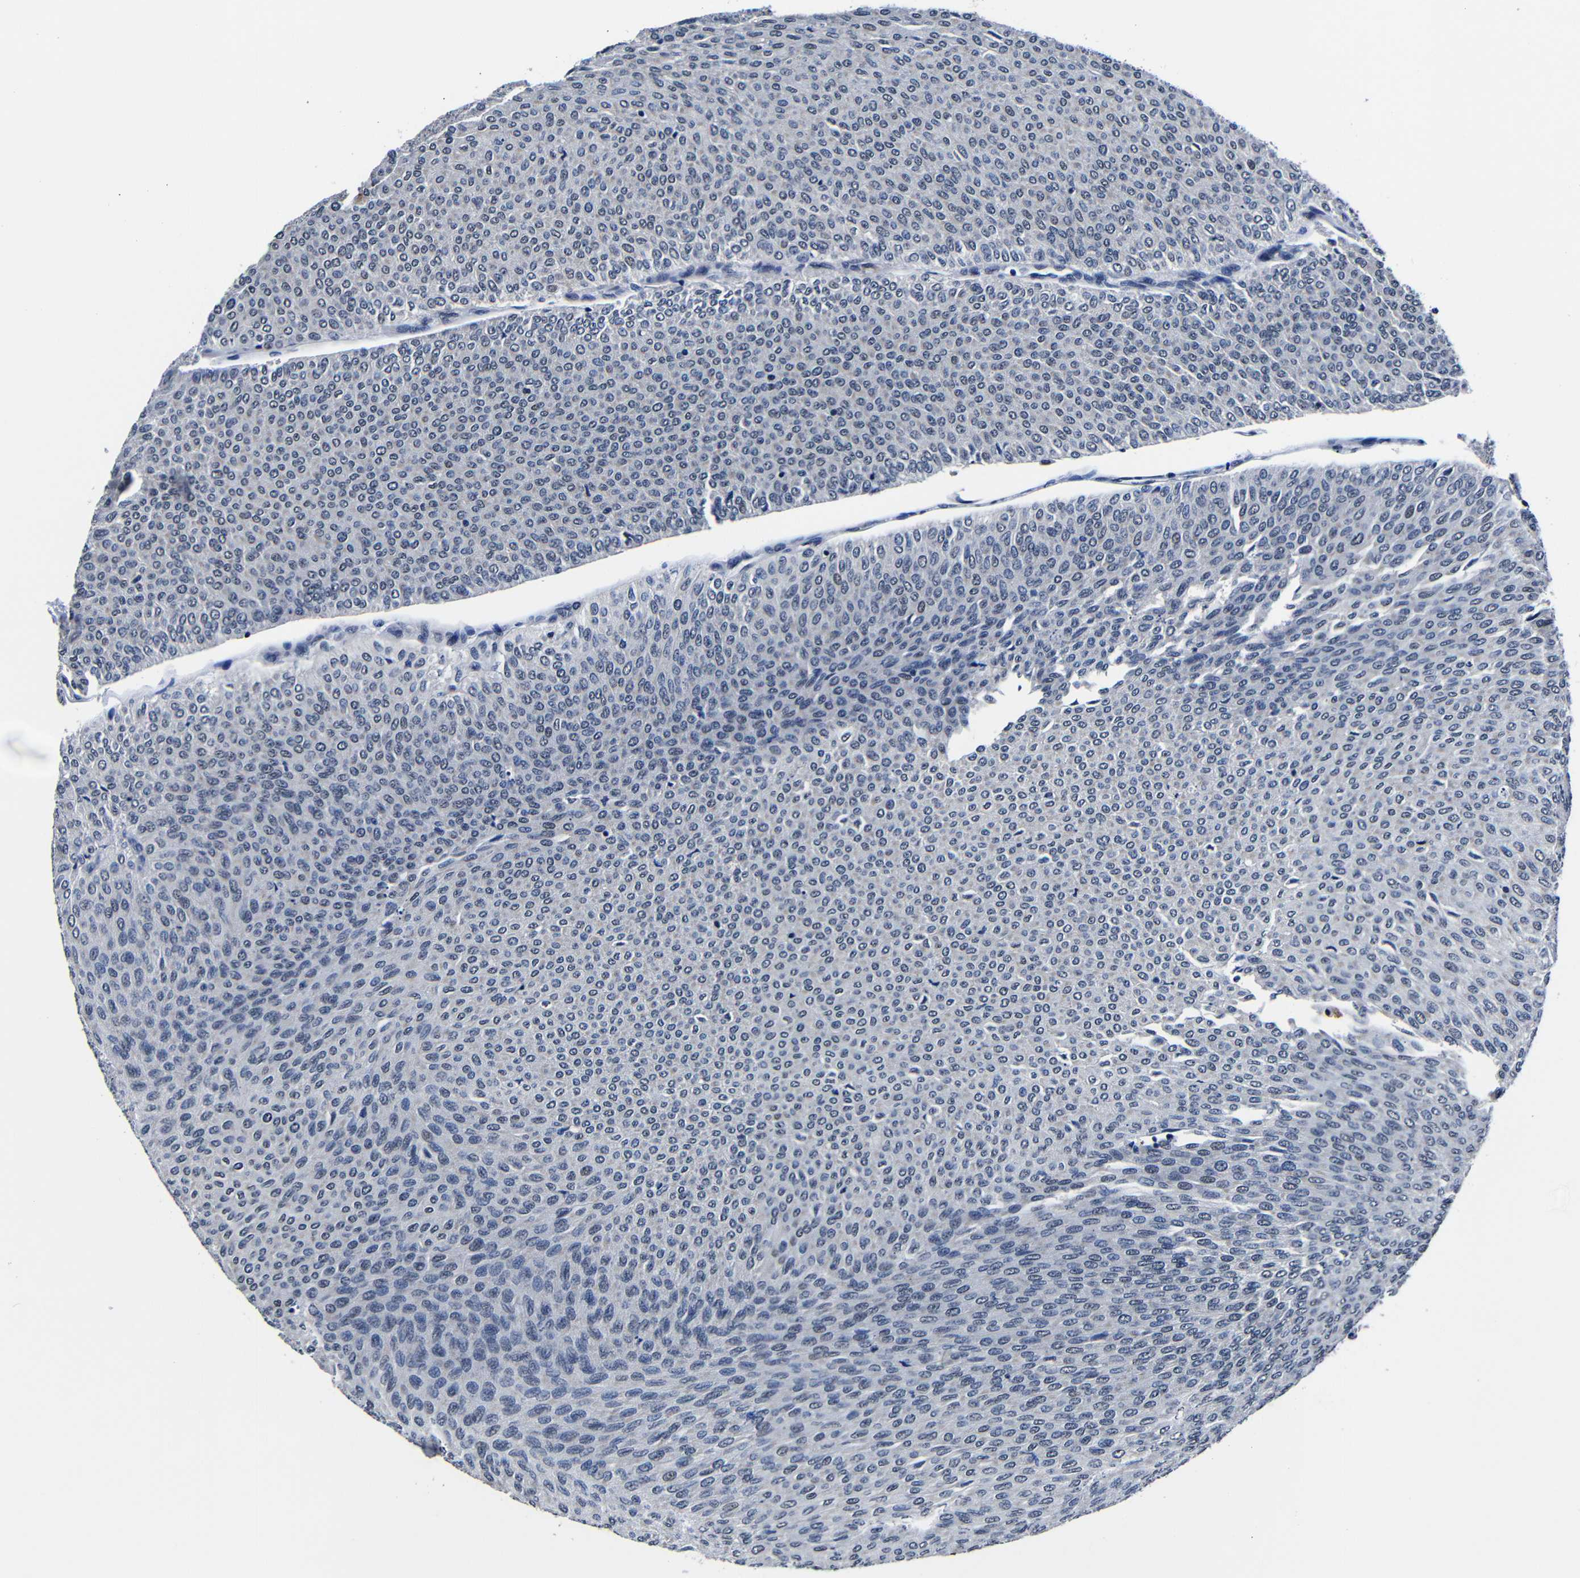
{"staining": {"intensity": "weak", "quantity": "<25%", "location": "nuclear"}, "tissue": "urothelial cancer", "cell_type": "Tumor cells", "image_type": "cancer", "snomed": [{"axis": "morphology", "description": "Urothelial carcinoma, Low grade"}, {"axis": "topography", "description": "Urinary bladder"}], "caption": "Low-grade urothelial carcinoma stained for a protein using immunohistochemistry (IHC) shows no expression tumor cells.", "gene": "DEPP1", "patient": {"sex": "male", "age": 78}}